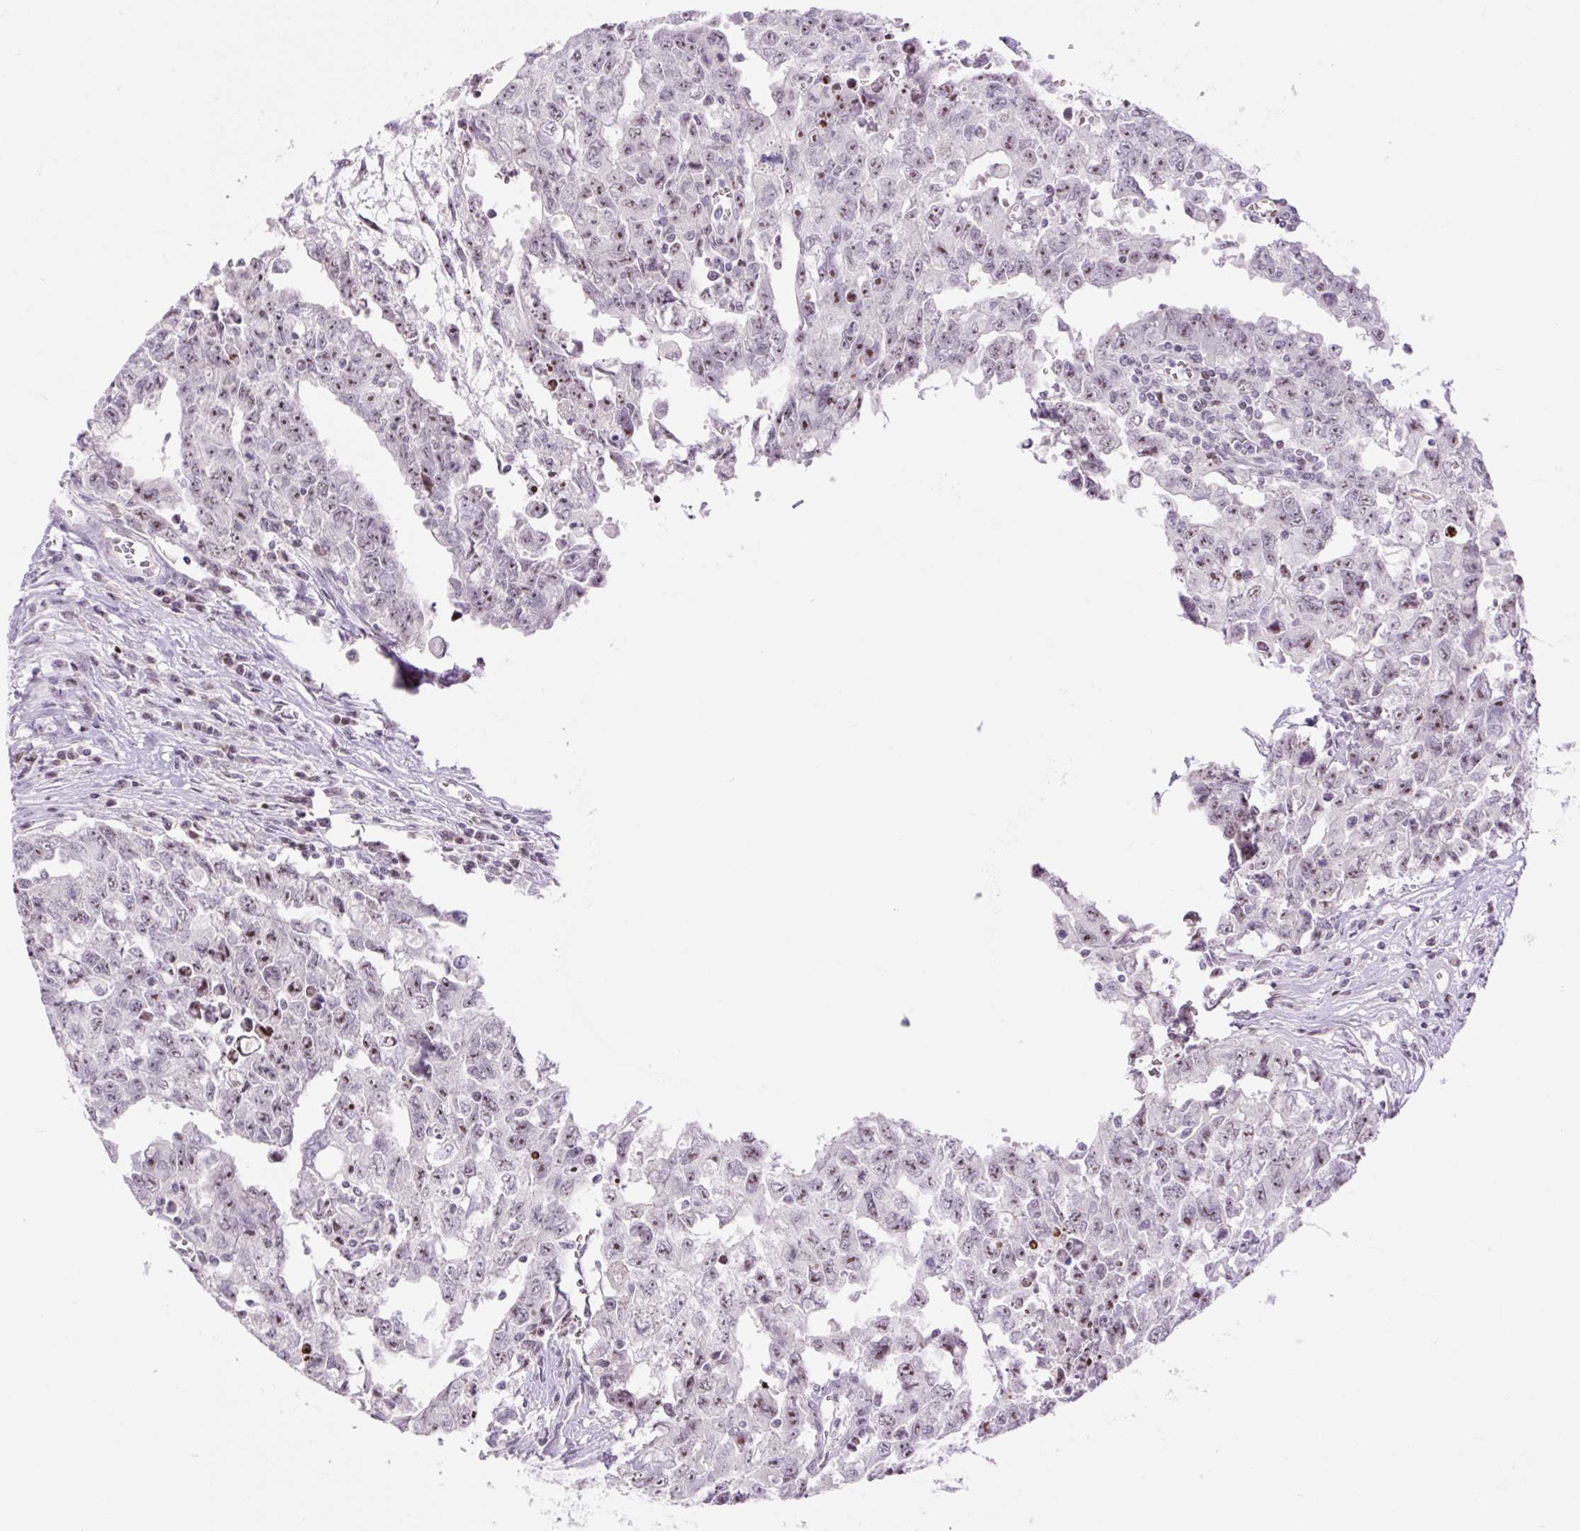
{"staining": {"intensity": "moderate", "quantity": "25%-75%", "location": "nuclear"}, "tissue": "testis cancer", "cell_type": "Tumor cells", "image_type": "cancer", "snomed": [{"axis": "morphology", "description": "Carcinoma, Embryonal, NOS"}, {"axis": "topography", "description": "Testis"}], "caption": "There is medium levels of moderate nuclear positivity in tumor cells of testis cancer, as demonstrated by immunohistochemical staining (brown color).", "gene": "ZNF417", "patient": {"sex": "male", "age": 24}}